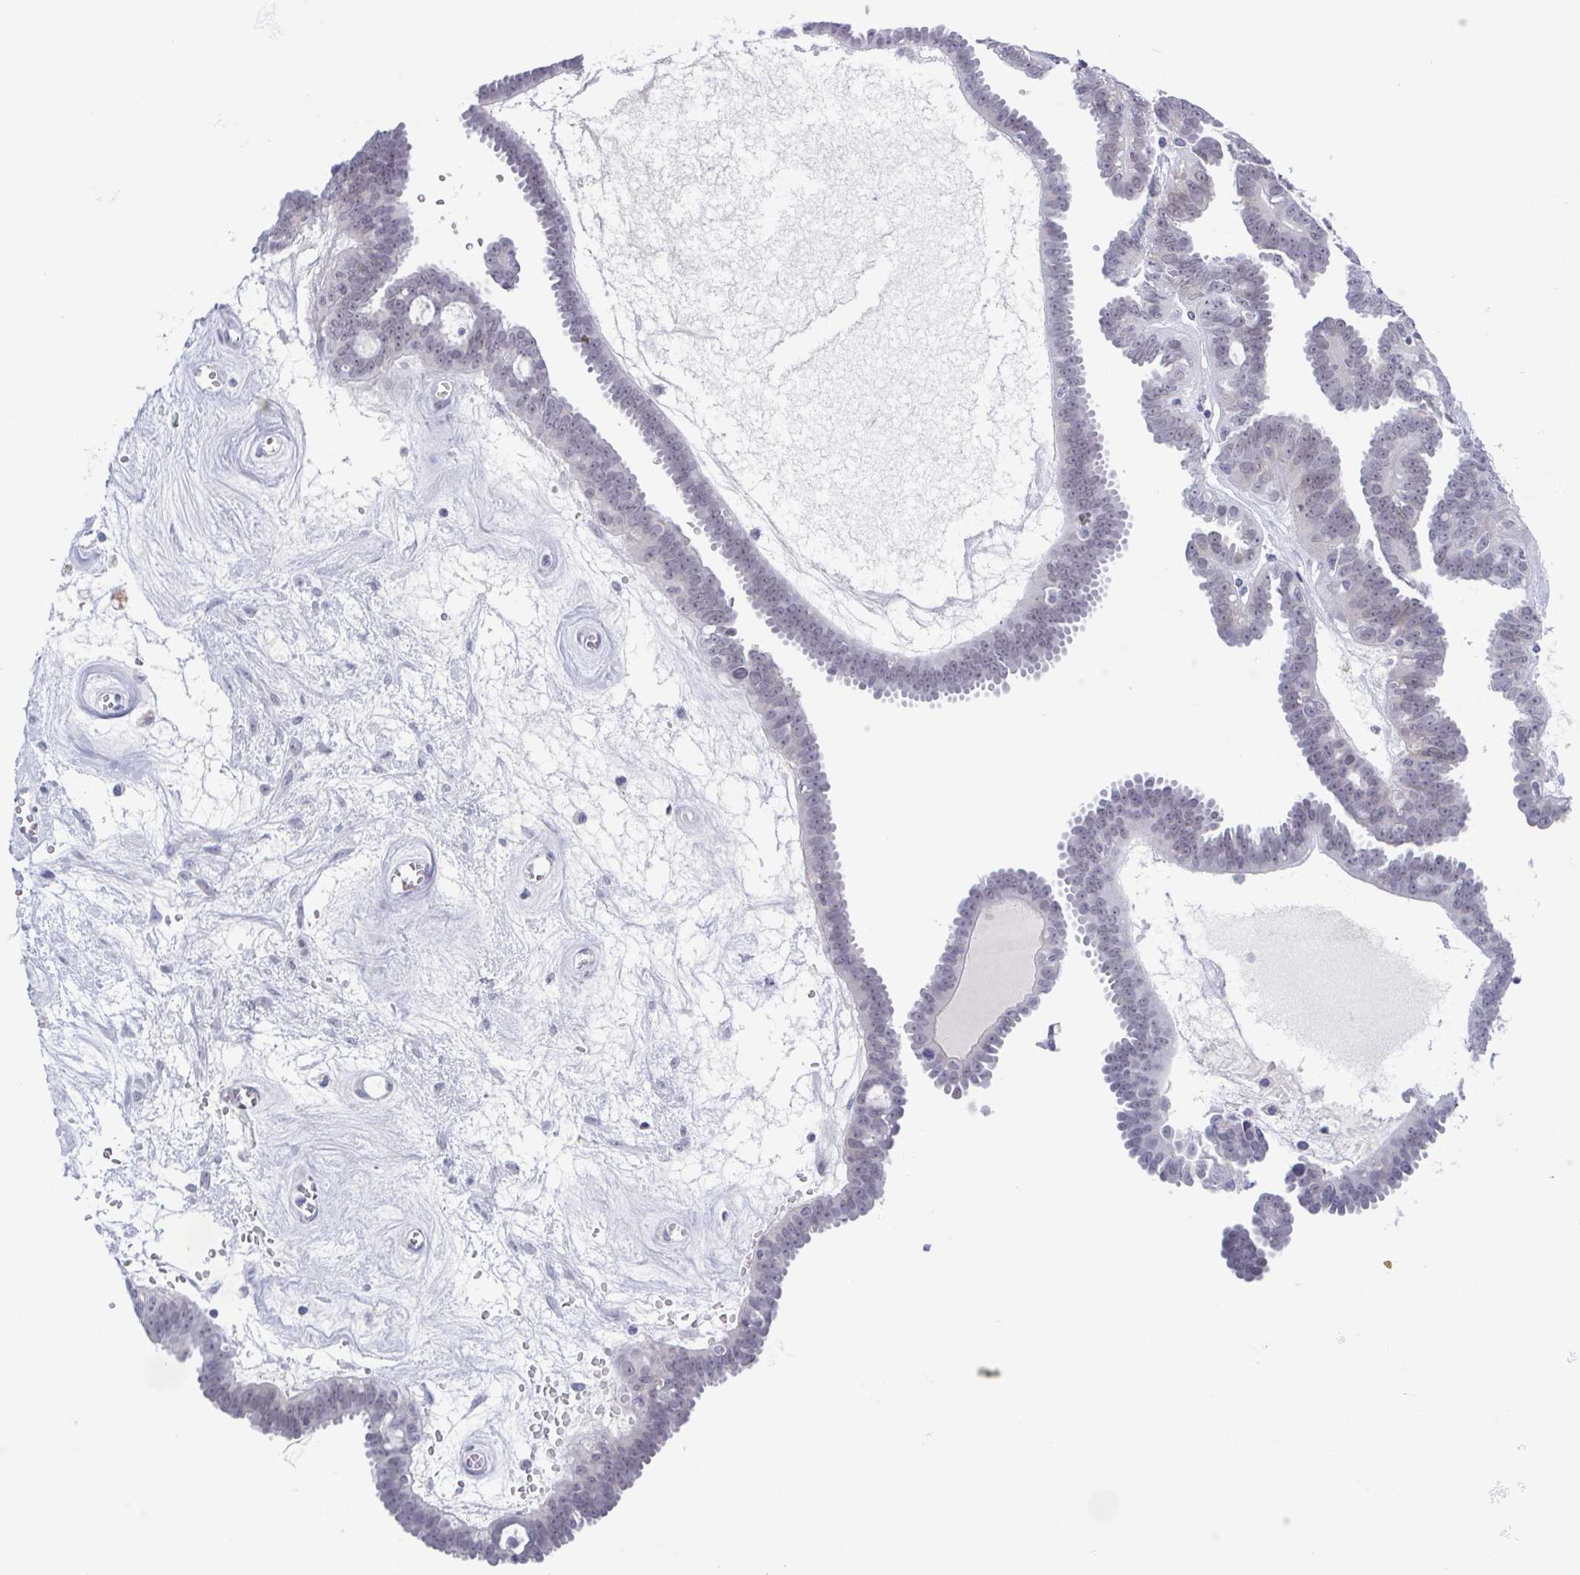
{"staining": {"intensity": "negative", "quantity": "none", "location": "none"}, "tissue": "ovarian cancer", "cell_type": "Tumor cells", "image_type": "cancer", "snomed": [{"axis": "morphology", "description": "Cystadenocarcinoma, serous, NOS"}, {"axis": "topography", "description": "Ovary"}], "caption": "Immunohistochemistry of human serous cystadenocarcinoma (ovarian) displays no expression in tumor cells.", "gene": "ZFP64", "patient": {"sex": "female", "age": 71}}